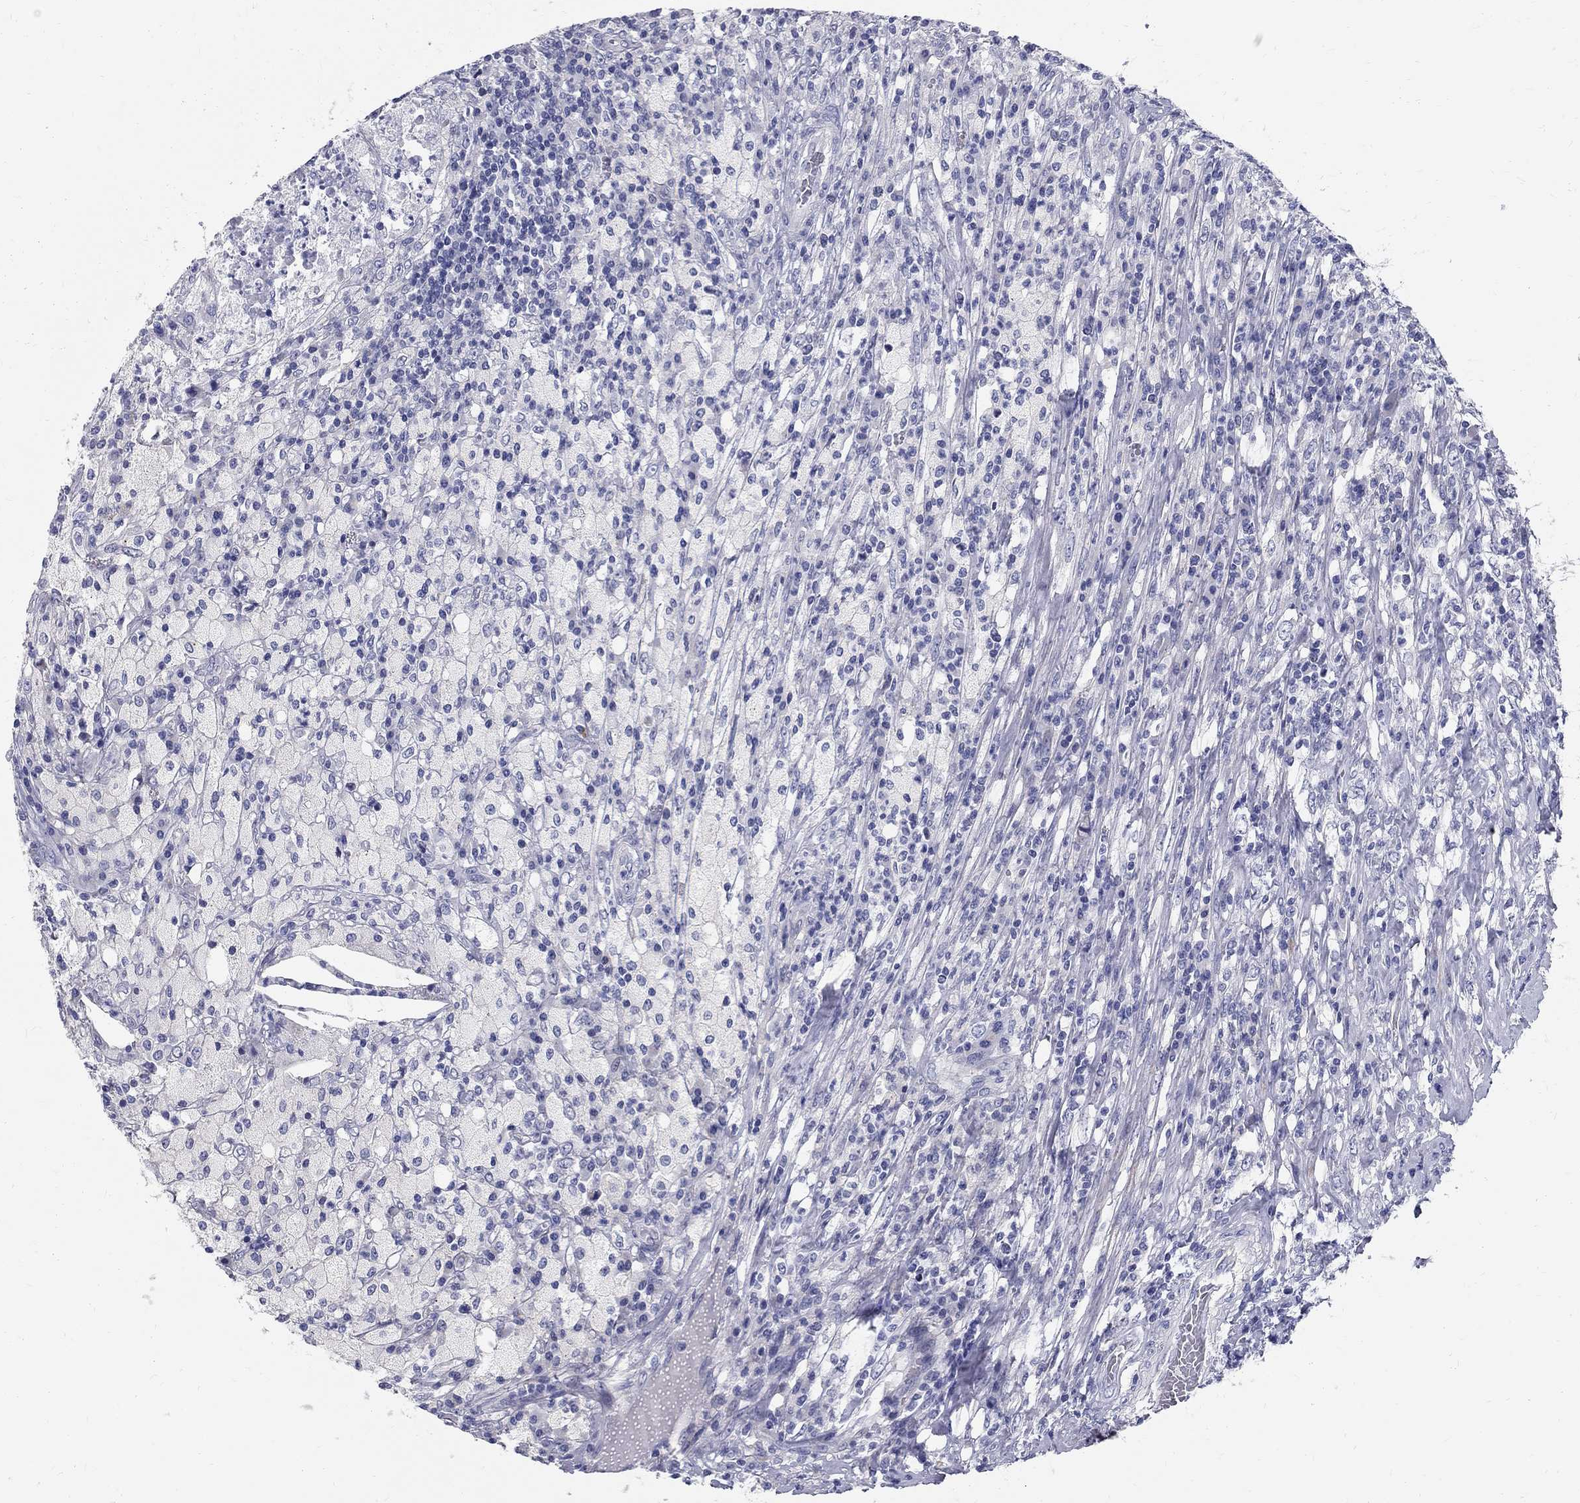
{"staining": {"intensity": "negative", "quantity": "none", "location": "none"}, "tissue": "testis cancer", "cell_type": "Tumor cells", "image_type": "cancer", "snomed": [{"axis": "morphology", "description": "Necrosis, NOS"}, {"axis": "morphology", "description": "Carcinoma, Embryonal, NOS"}, {"axis": "topography", "description": "Testis"}], "caption": "A high-resolution histopathology image shows immunohistochemistry staining of testis cancer, which shows no significant expression in tumor cells. (DAB (3,3'-diaminobenzidine) immunohistochemistry visualized using brightfield microscopy, high magnification).", "gene": "TGM4", "patient": {"sex": "male", "age": 19}}